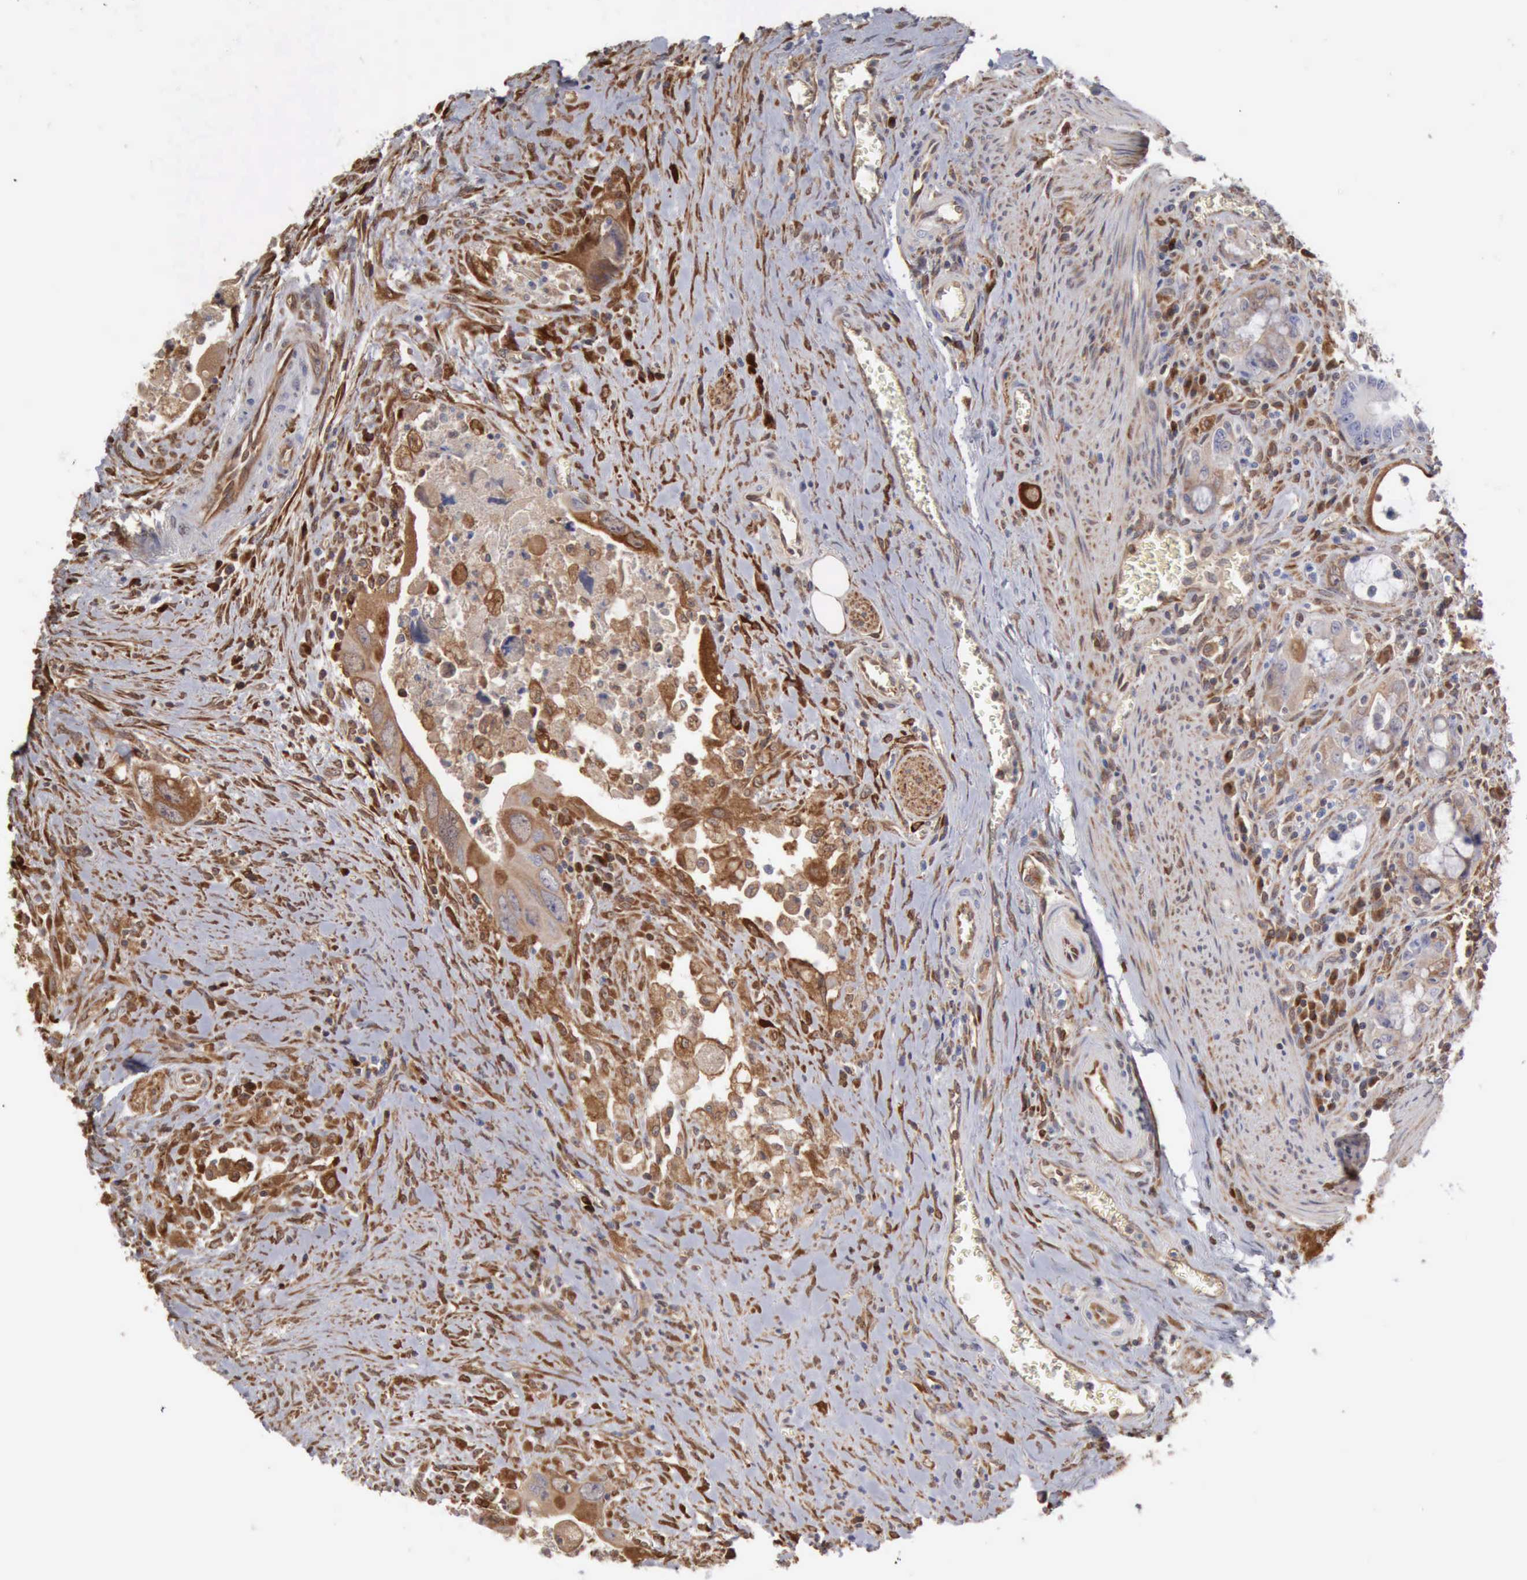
{"staining": {"intensity": "moderate", "quantity": ">75%", "location": "cytoplasmic/membranous"}, "tissue": "colorectal cancer", "cell_type": "Tumor cells", "image_type": "cancer", "snomed": [{"axis": "morphology", "description": "Adenocarcinoma, NOS"}, {"axis": "topography", "description": "Rectum"}], "caption": "Protein analysis of colorectal cancer tissue exhibits moderate cytoplasmic/membranous staining in about >75% of tumor cells.", "gene": "APOL2", "patient": {"sex": "male", "age": 70}}